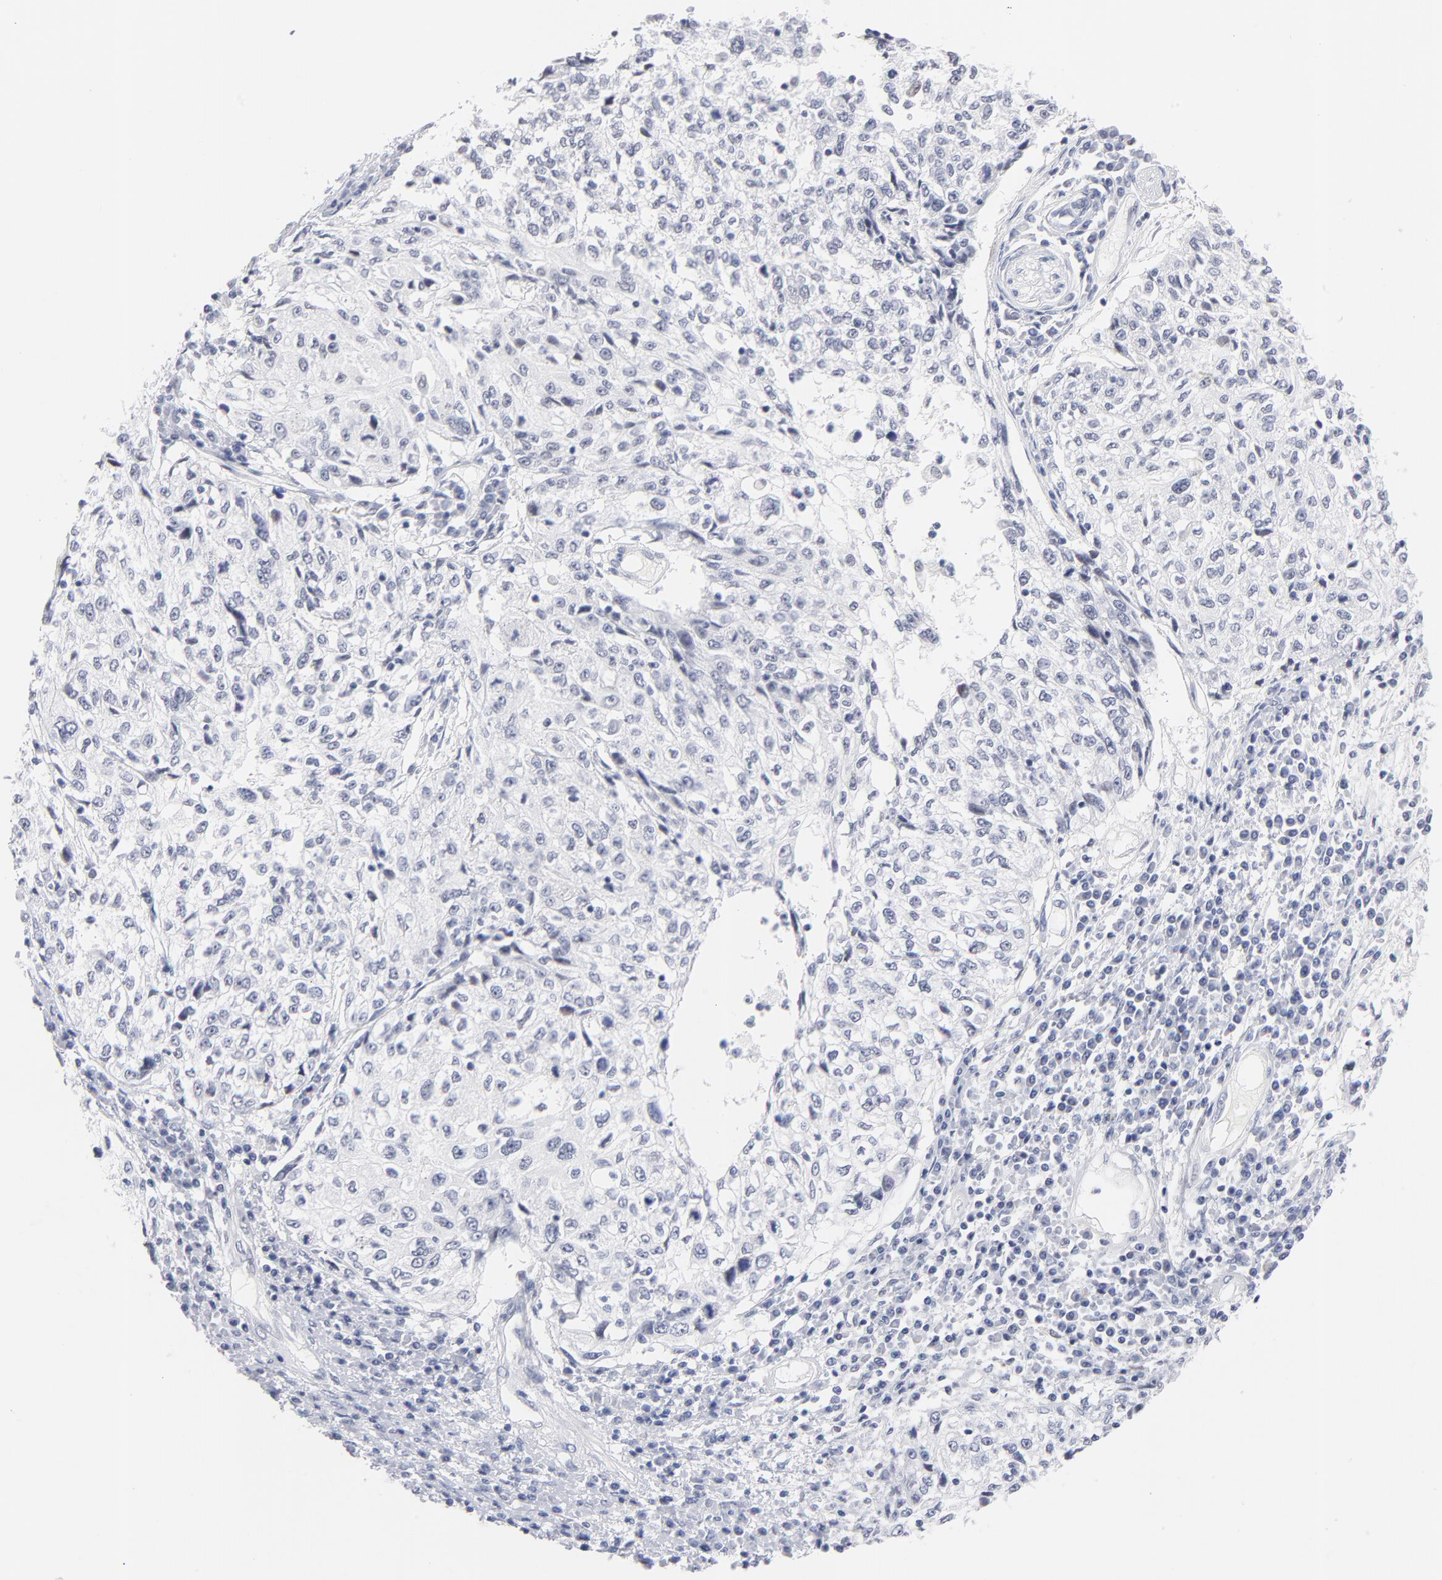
{"staining": {"intensity": "negative", "quantity": "none", "location": "none"}, "tissue": "cervical cancer", "cell_type": "Tumor cells", "image_type": "cancer", "snomed": [{"axis": "morphology", "description": "Squamous cell carcinoma, NOS"}, {"axis": "topography", "description": "Cervix"}], "caption": "The image reveals no staining of tumor cells in cervical cancer. Nuclei are stained in blue.", "gene": "KHNYN", "patient": {"sex": "female", "age": 57}}